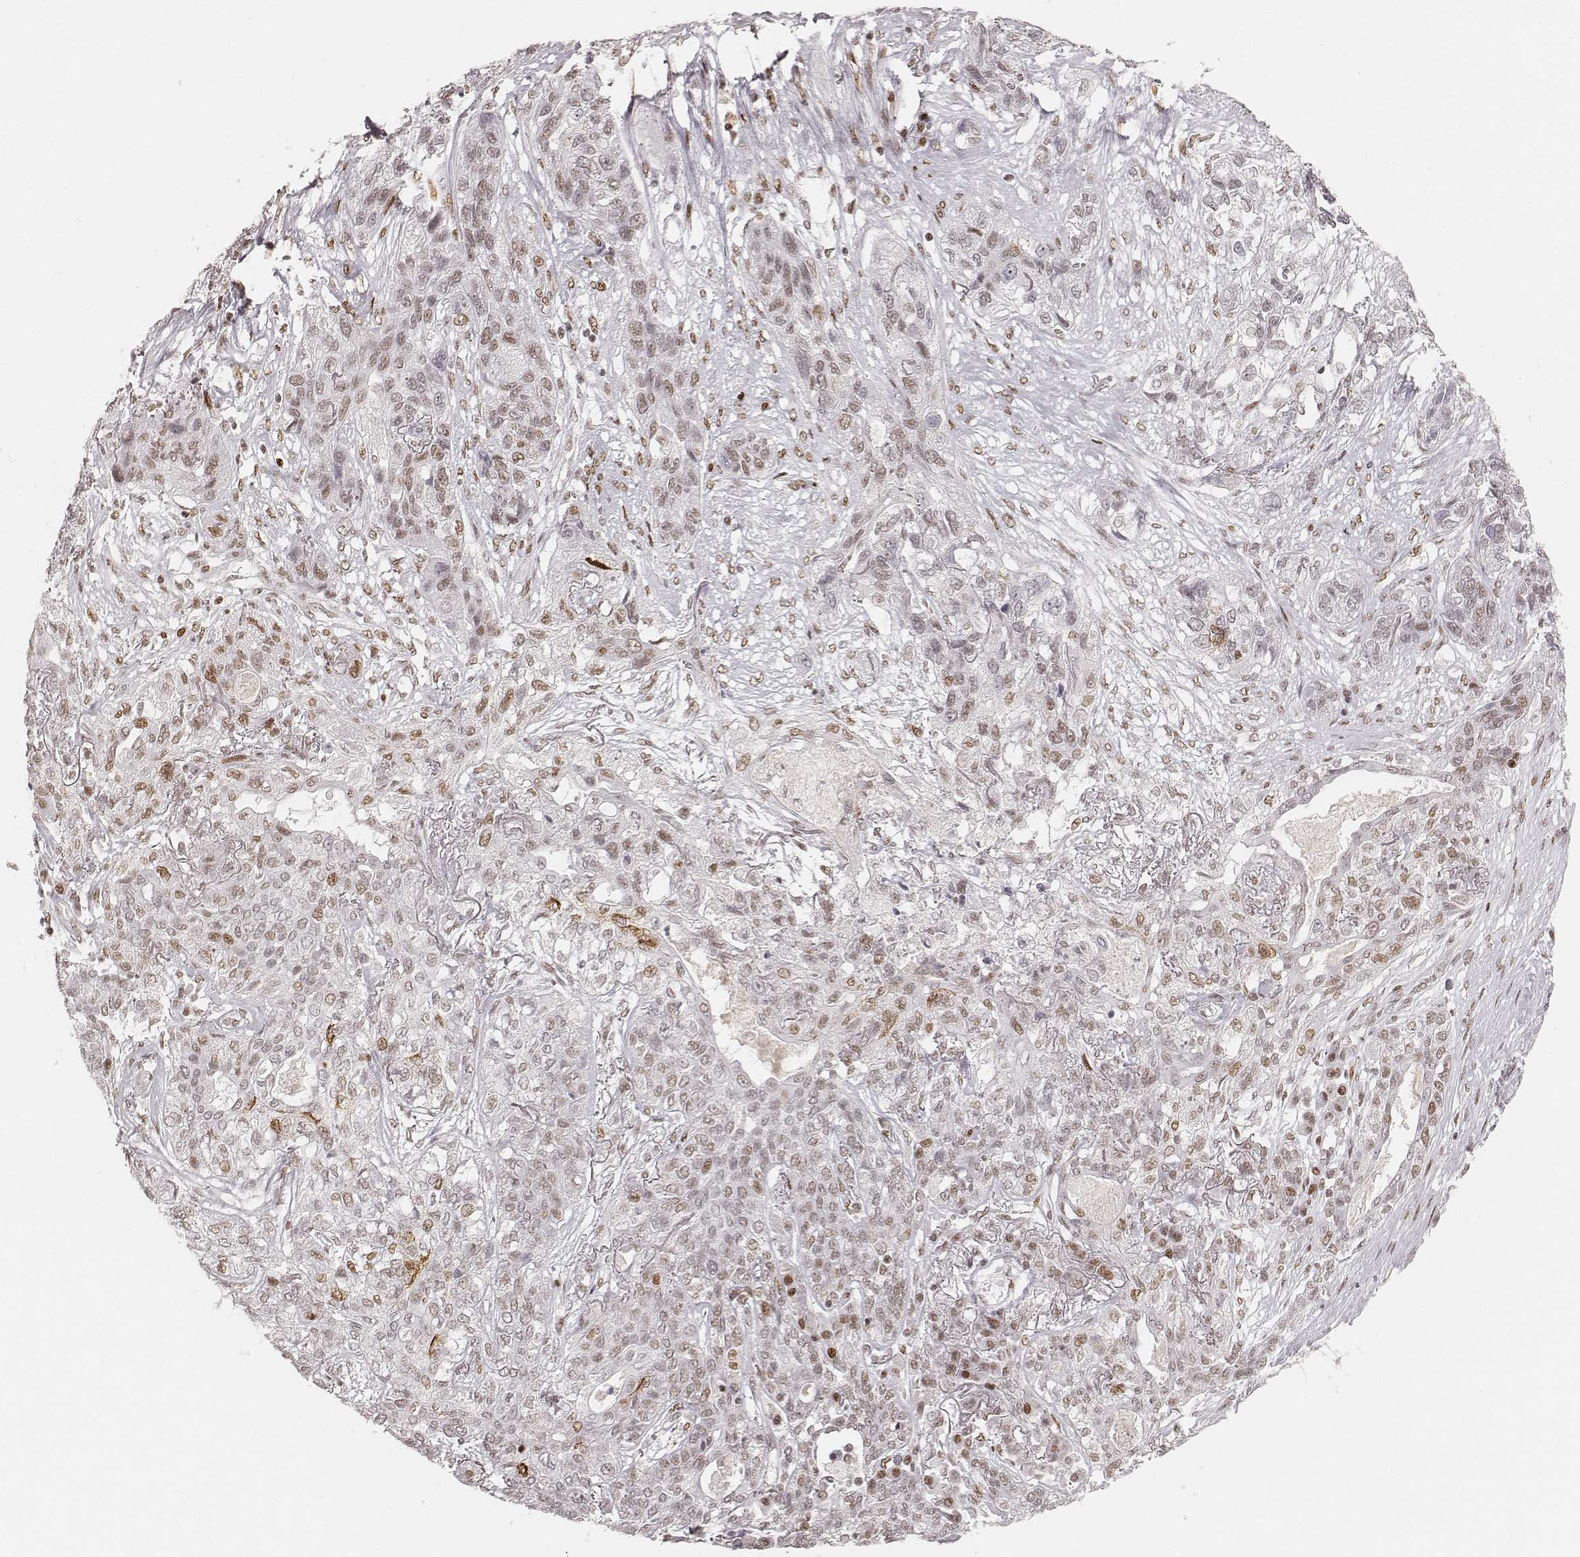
{"staining": {"intensity": "moderate", "quantity": ">75%", "location": "nuclear"}, "tissue": "lung cancer", "cell_type": "Tumor cells", "image_type": "cancer", "snomed": [{"axis": "morphology", "description": "Squamous cell carcinoma, NOS"}, {"axis": "topography", "description": "Lung"}], "caption": "A brown stain highlights moderate nuclear staining of a protein in human lung cancer tumor cells. The staining was performed using DAB (3,3'-diaminobenzidine), with brown indicating positive protein expression. Nuclei are stained blue with hematoxylin.", "gene": "HNRNPC", "patient": {"sex": "female", "age": 70}}